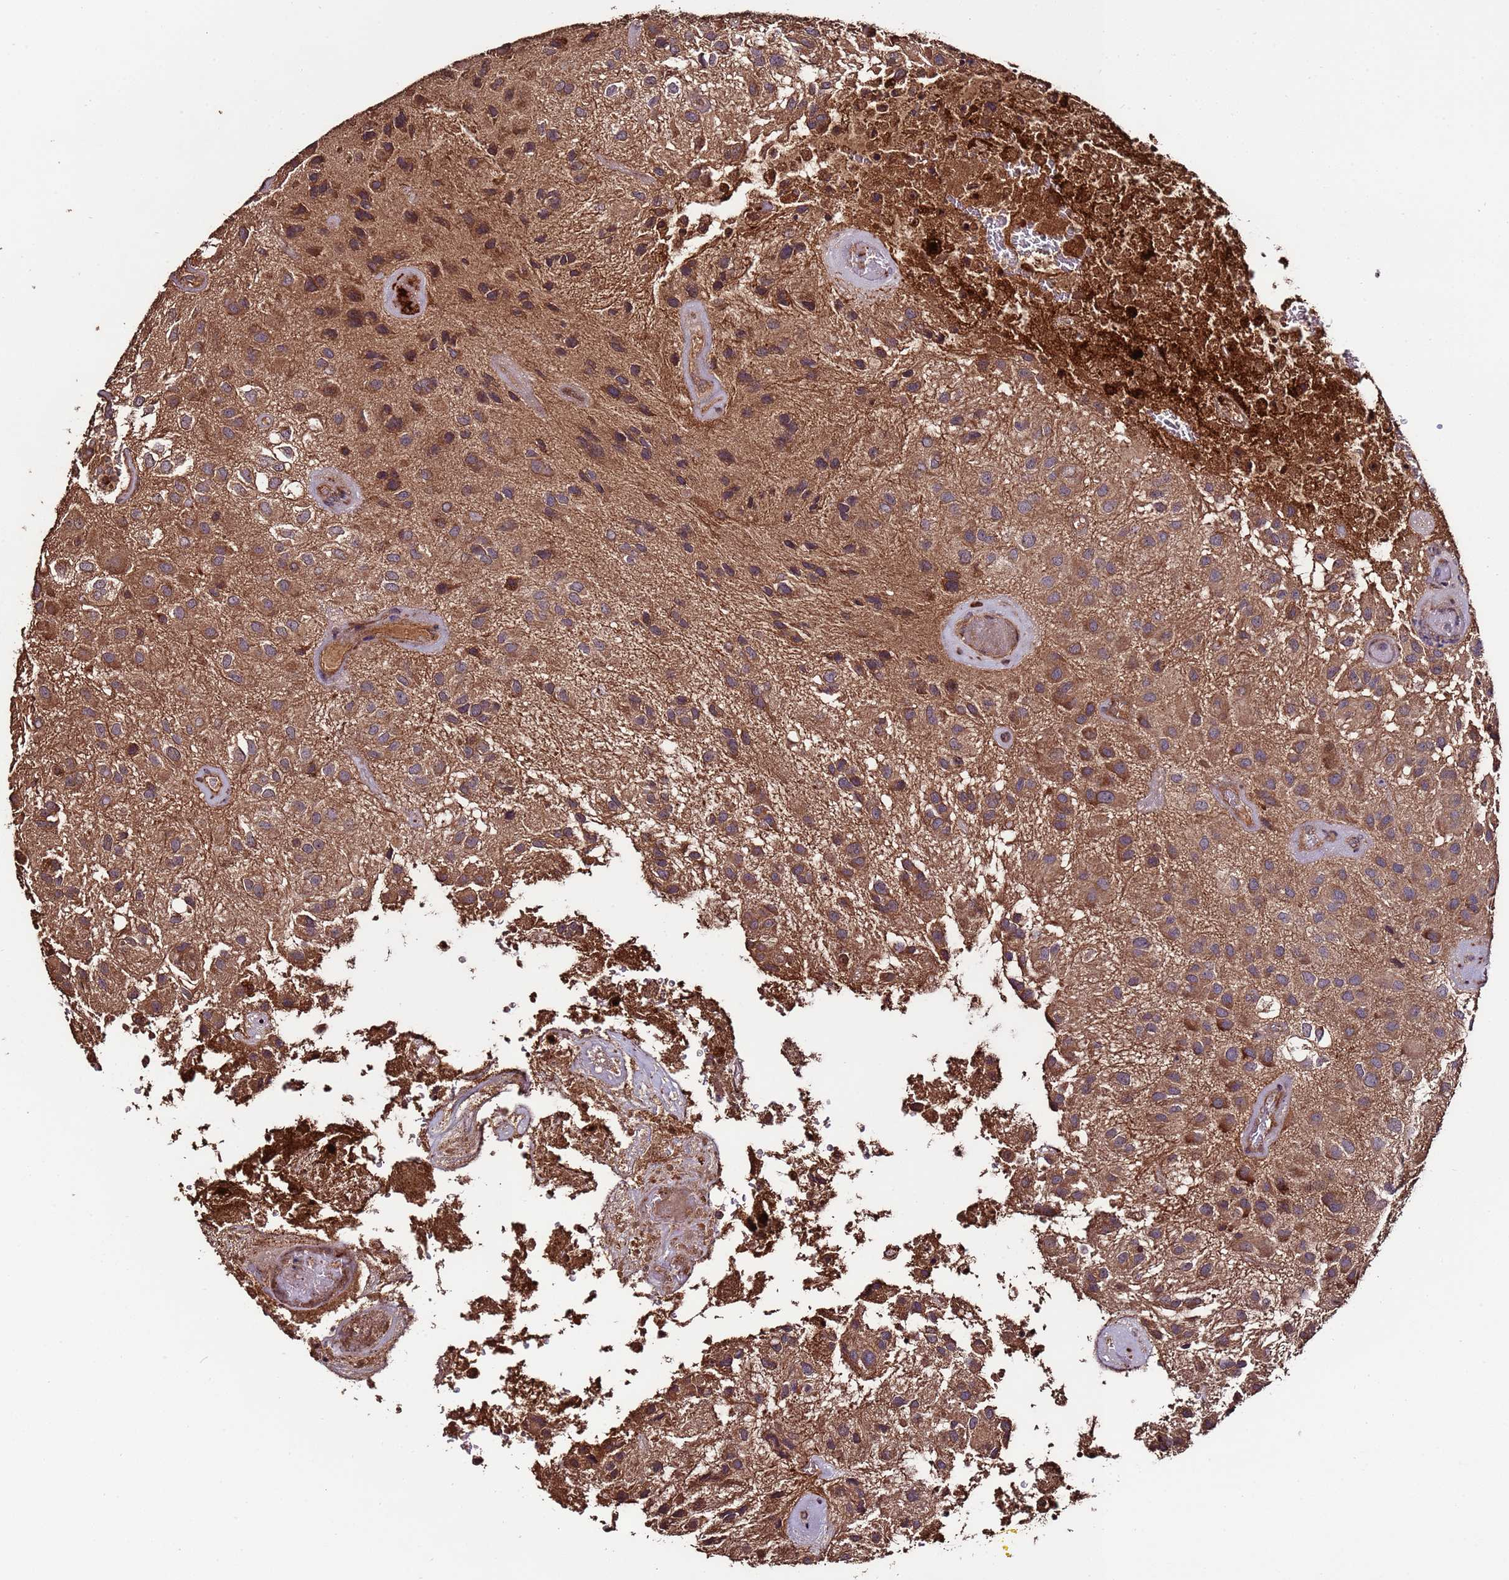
{"staining": {"intensity": "moderate", "quantity": ">75%", "location": "cytoplasmic/membranous"}, "tissue": "glioma", "cell_type": "Tumor cells", "image_type": "cancer", "snomed": [{"axis": "morphology", "description": "Glioma, malignant, Low grade"}, {"axis": "topography", "description": "Brain"}], "caption": "The photomicrograph reveals immunohistochemical staining of glioma. There is moderate cytoplasmic/membranous positivity is appreciated in about >75% of tumor cells.", "gene": "RPS15A", "patient": {"sex": "male", "age": 66}}